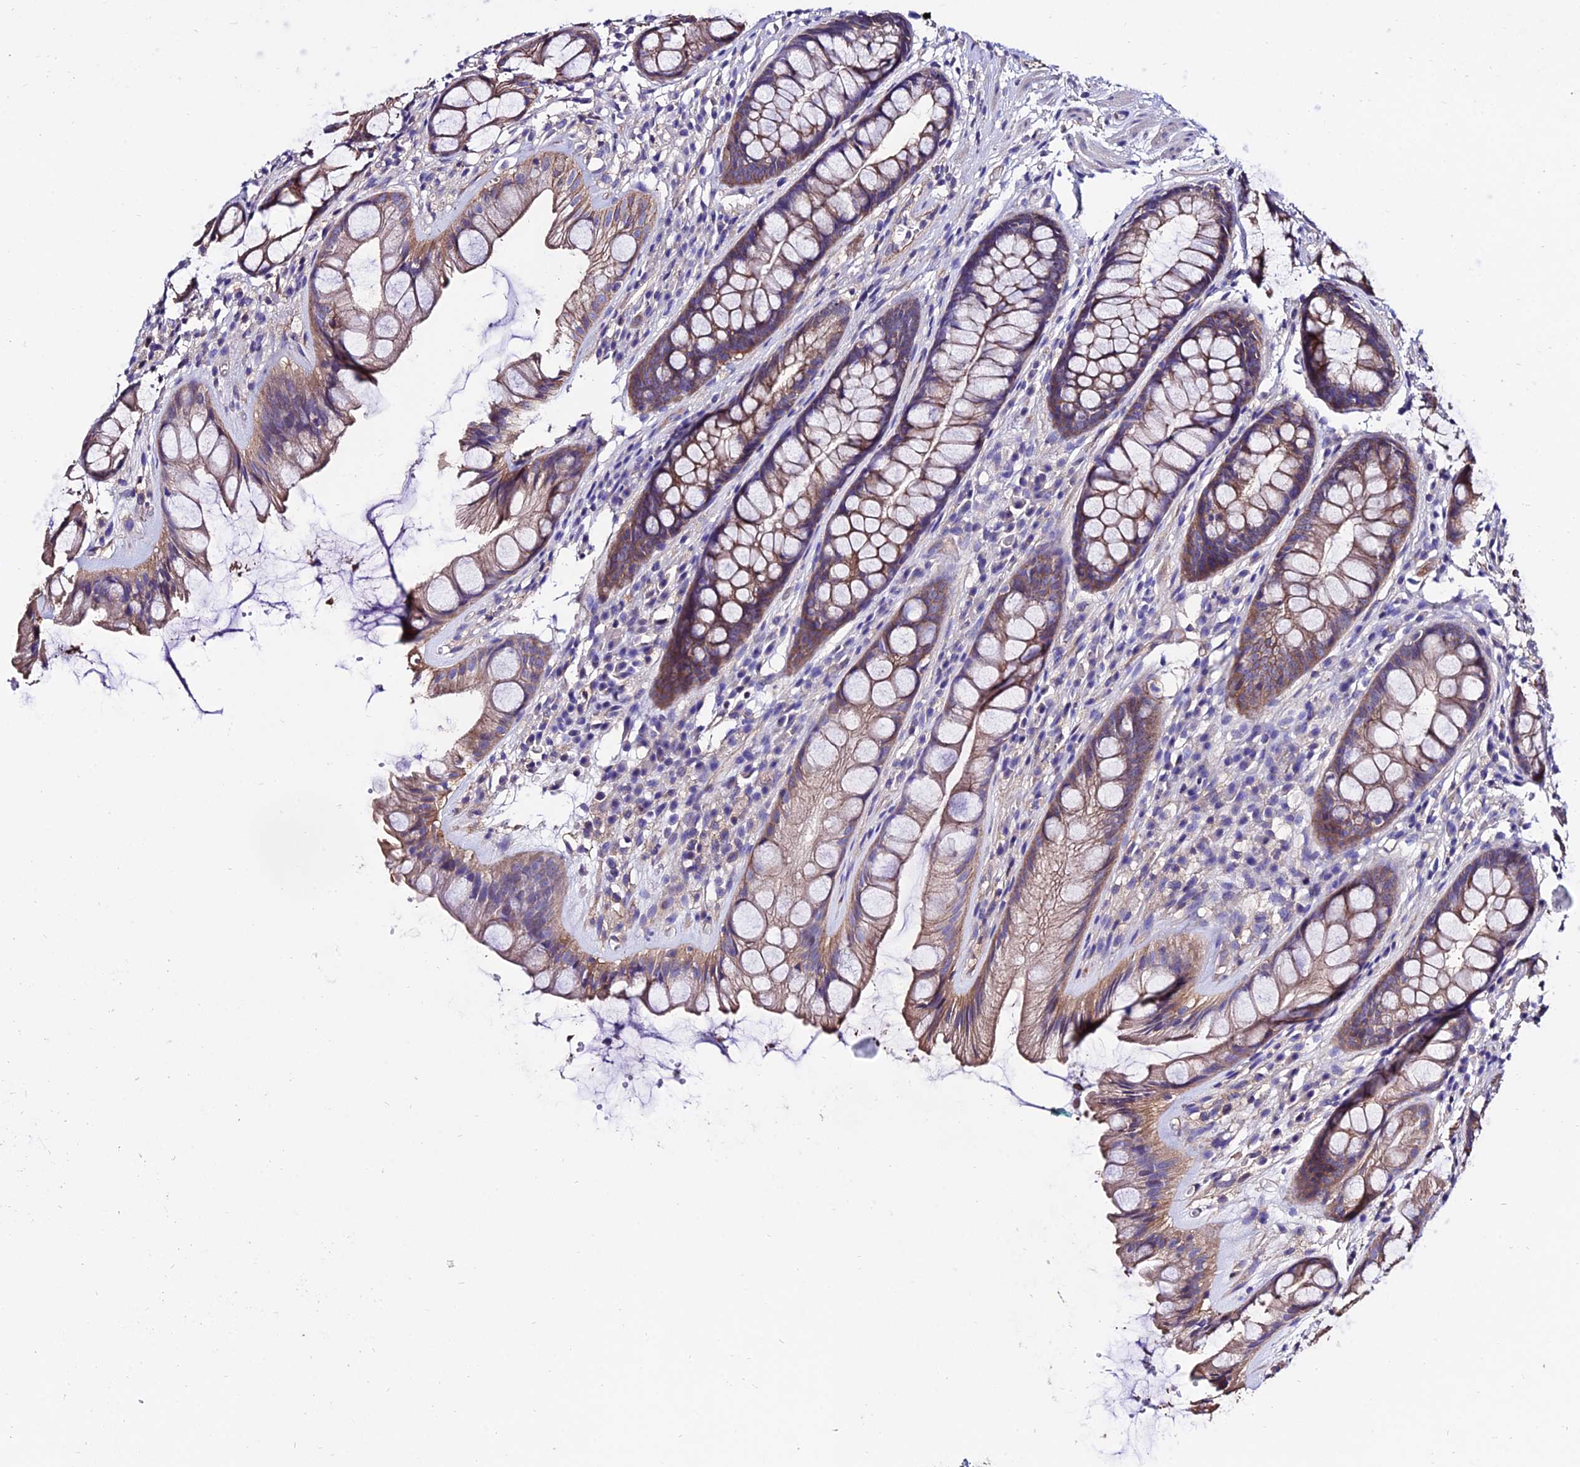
{"staining": {"intensity": "moderate", "quantity": ">75%", "location": "cytoplasmic/membranous"}, "tissue": "rectum", "cell_type": "Glandular cells", "image_type": "normal", "snomed": [{"axis": "morphology", "description": "Normal tissue, NOS"}, {"axis": "topography", "description": "Rectum"}], "caption": "DAB (3,3'-diaminobenzidine) immunohistochemical staining of unremarkable rectum displays moderate cytoplasmic/membranous protein staining in about >75% of glandular cells.", "gene": "CALM1", "patient": {"sex": "male", "age": 74}}